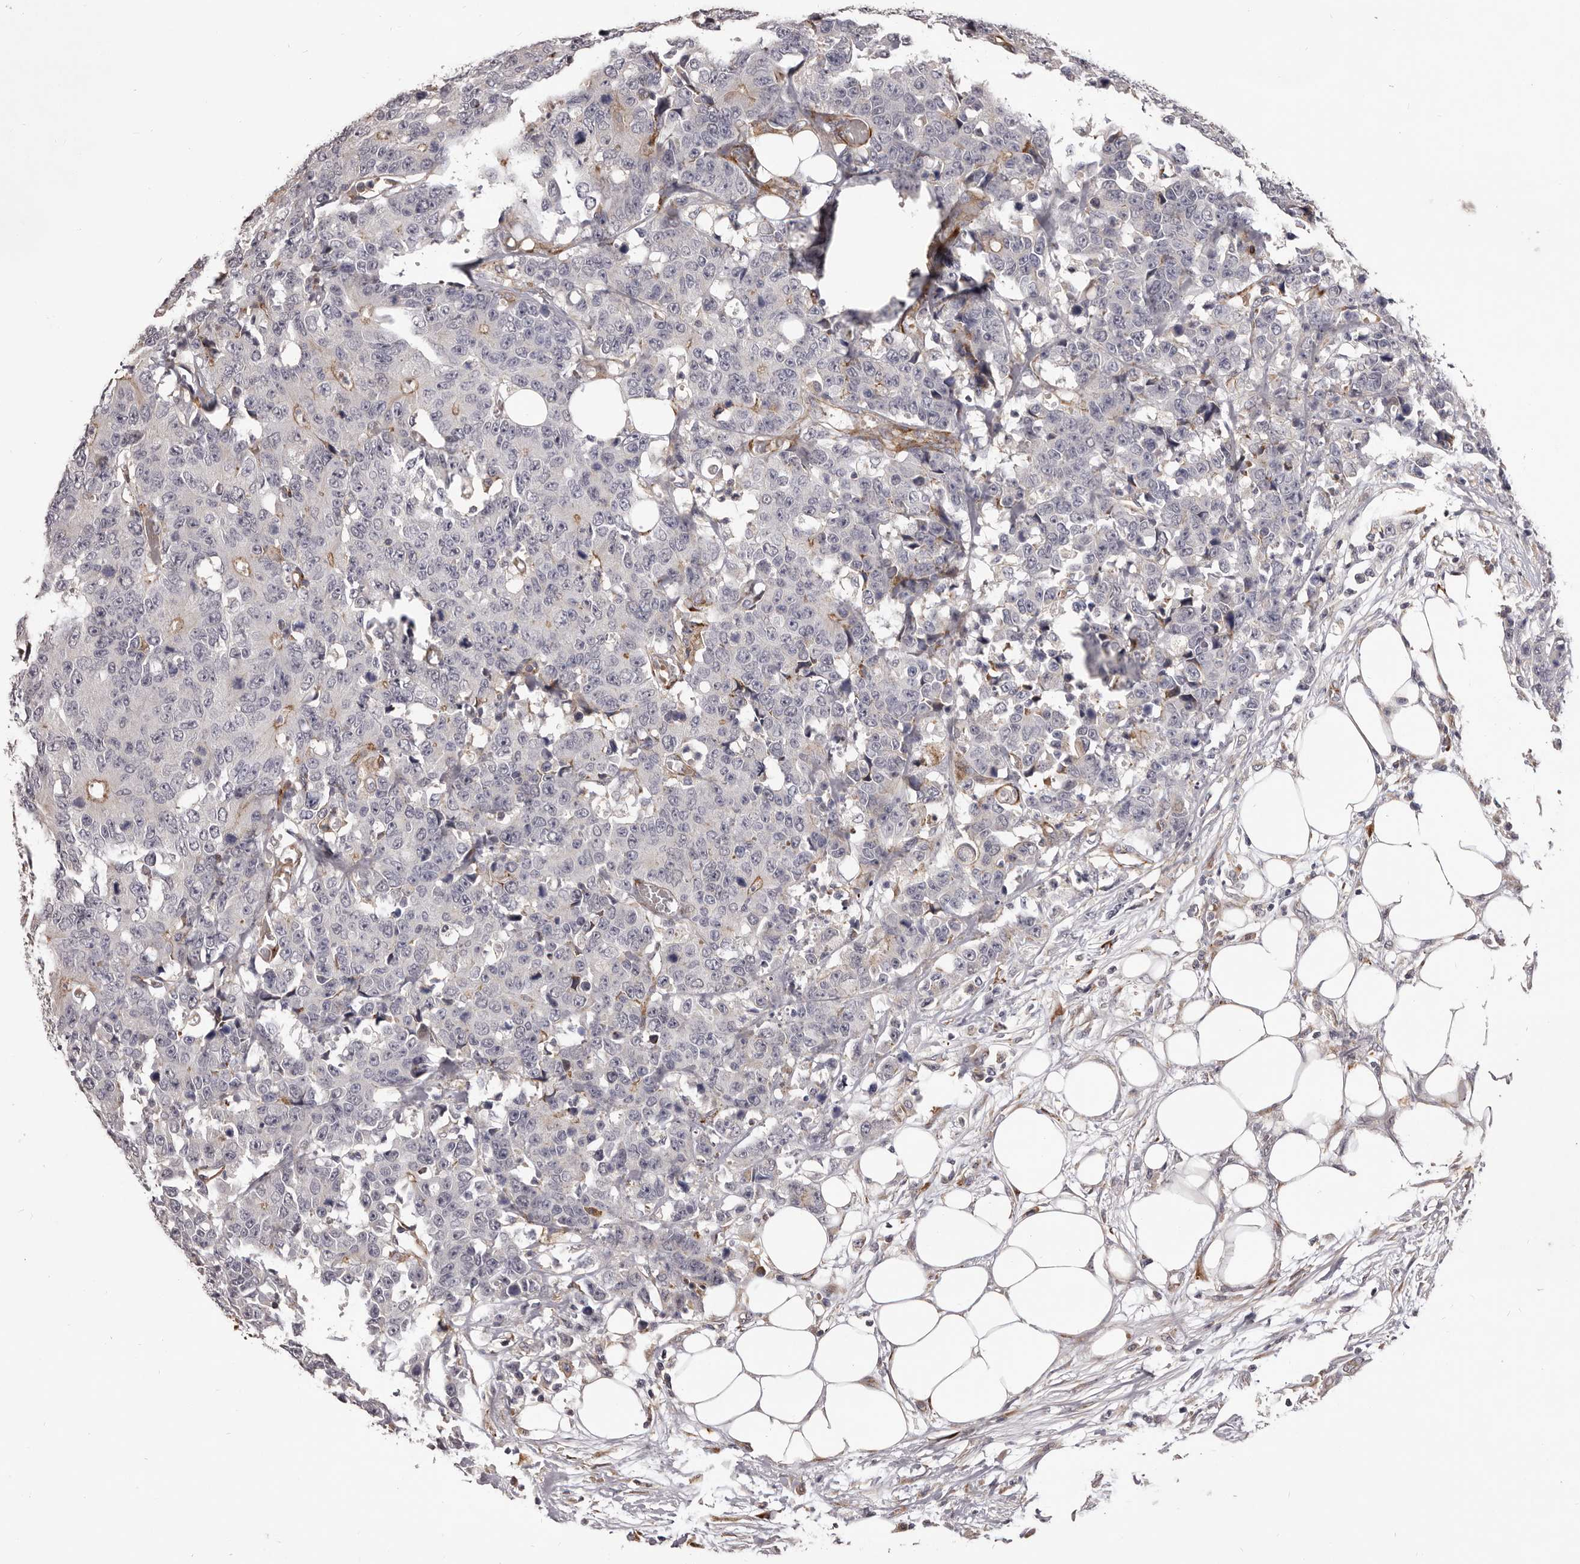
{"staining": {"intensity": "weak", "quantity": "<25%", "location": "cytoplasmic/membranous"}, "tissue": "colorectal cancer", "cell_type": "Tumor cells", "image_type": "cancer", "snomed": [{"axis": "morphology", "description": "Adenocarcinoma, NOS"}, {"axis": "topography", "description": "Colon"}], "caption": "Immunohistochemistry micrograph of neoplastic tissue: human colorectal adenocarcinoma stained with DAB (3,3'-diaminobenzidine) shows no significant protein expression in tumor cells.", "gene": "ALPK1", "patient": {"sex": "female", "age": 86}}